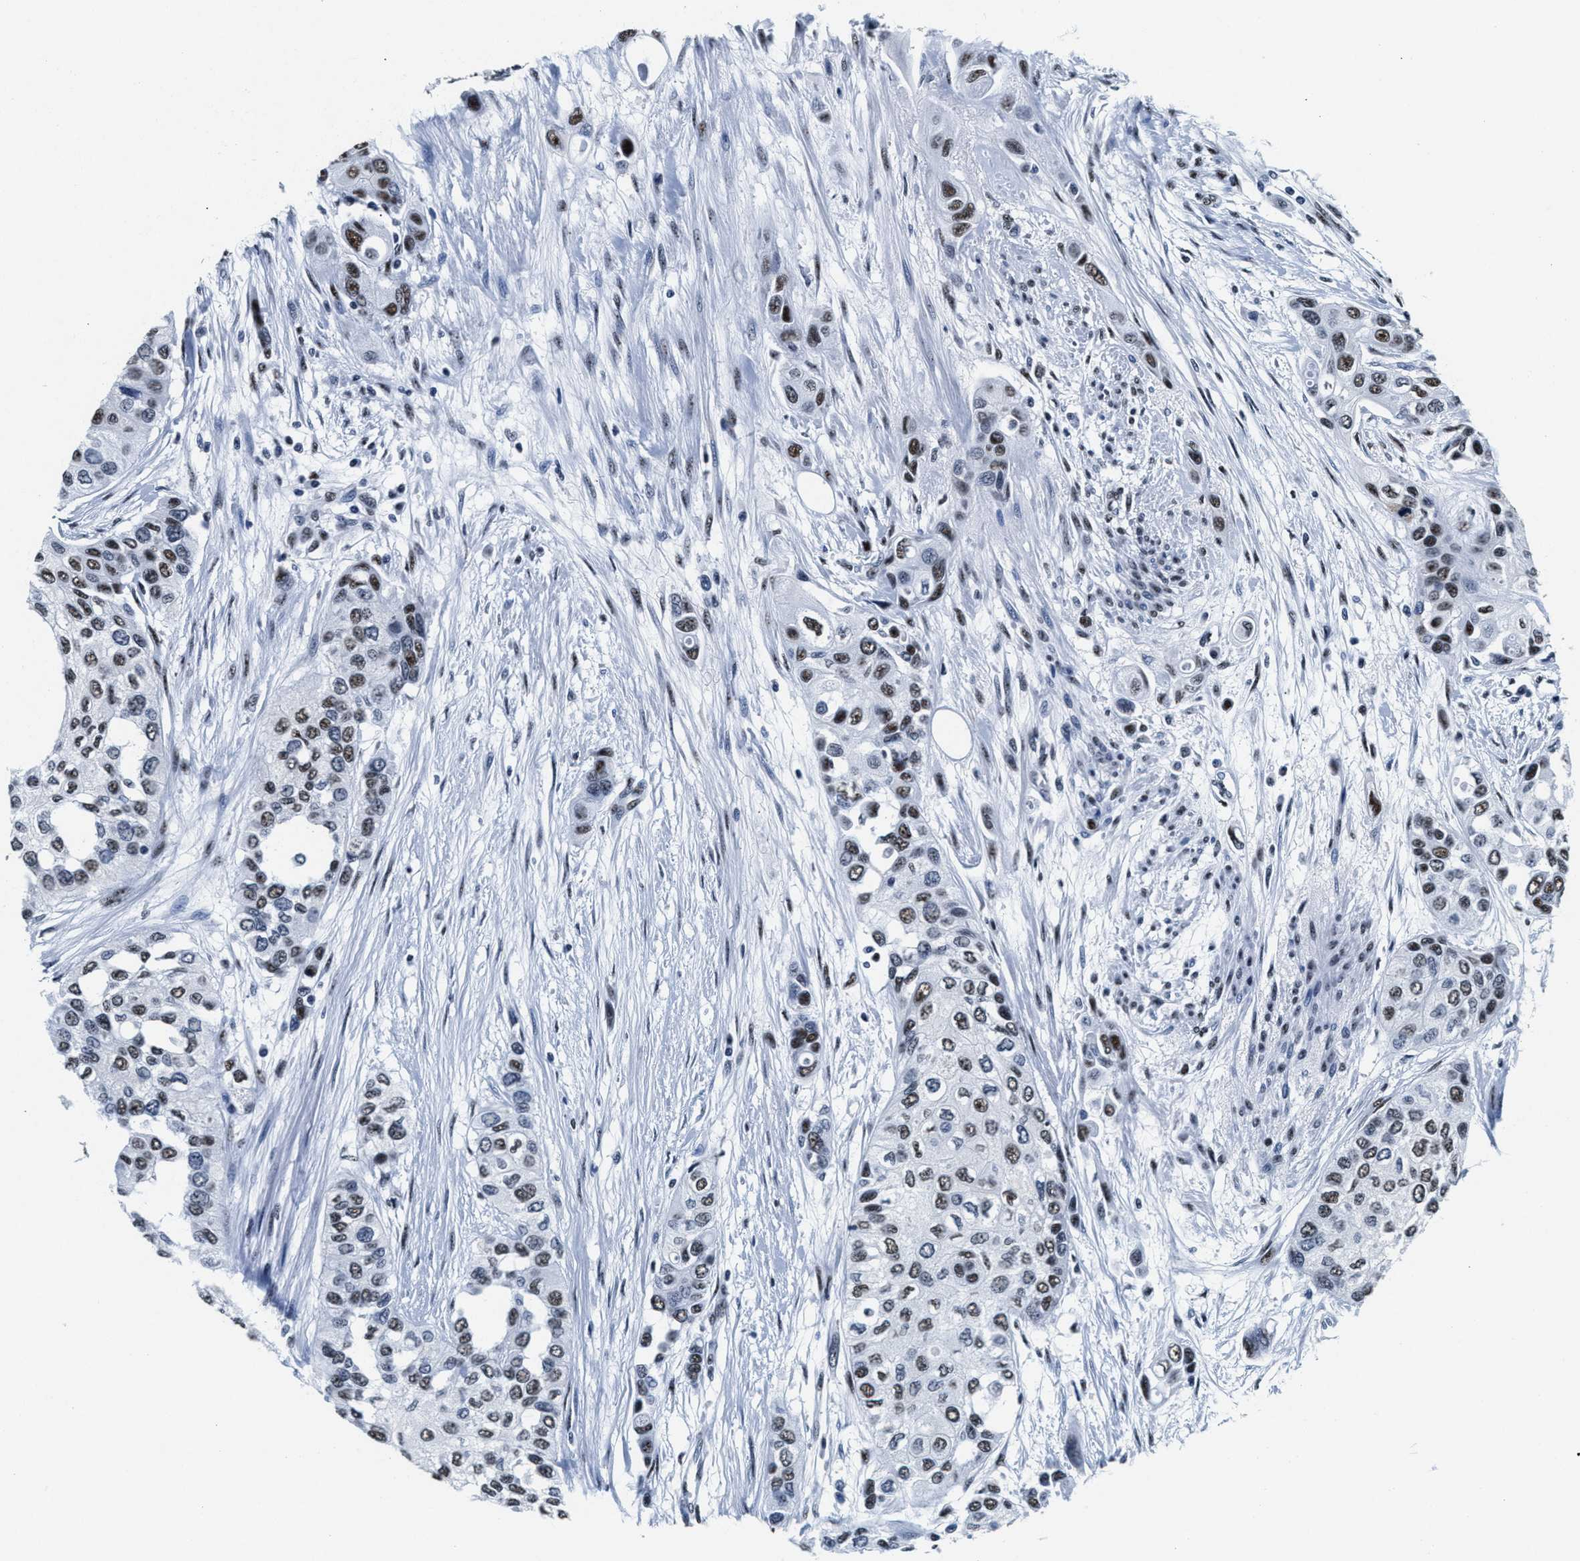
{"staining": {"intensity": "moderate", "quantity": "25%-75%", "location": "nuclear"}, "tissue": "urothelial cancer", "cell_type": "Tumor cells", "image_type": "cancer", "snomed": [{"axis": "morphology", "description": "Urothelial carcinoma, High grade"}, {"axis": "topography", "description": "Urinary bladder"}], "caption": "Human urothelial cancer stained with a protein marker shows moderate staining in tumor cells.", "gene": "RAD50", "patient": {"sex": "female", "age": 56}}